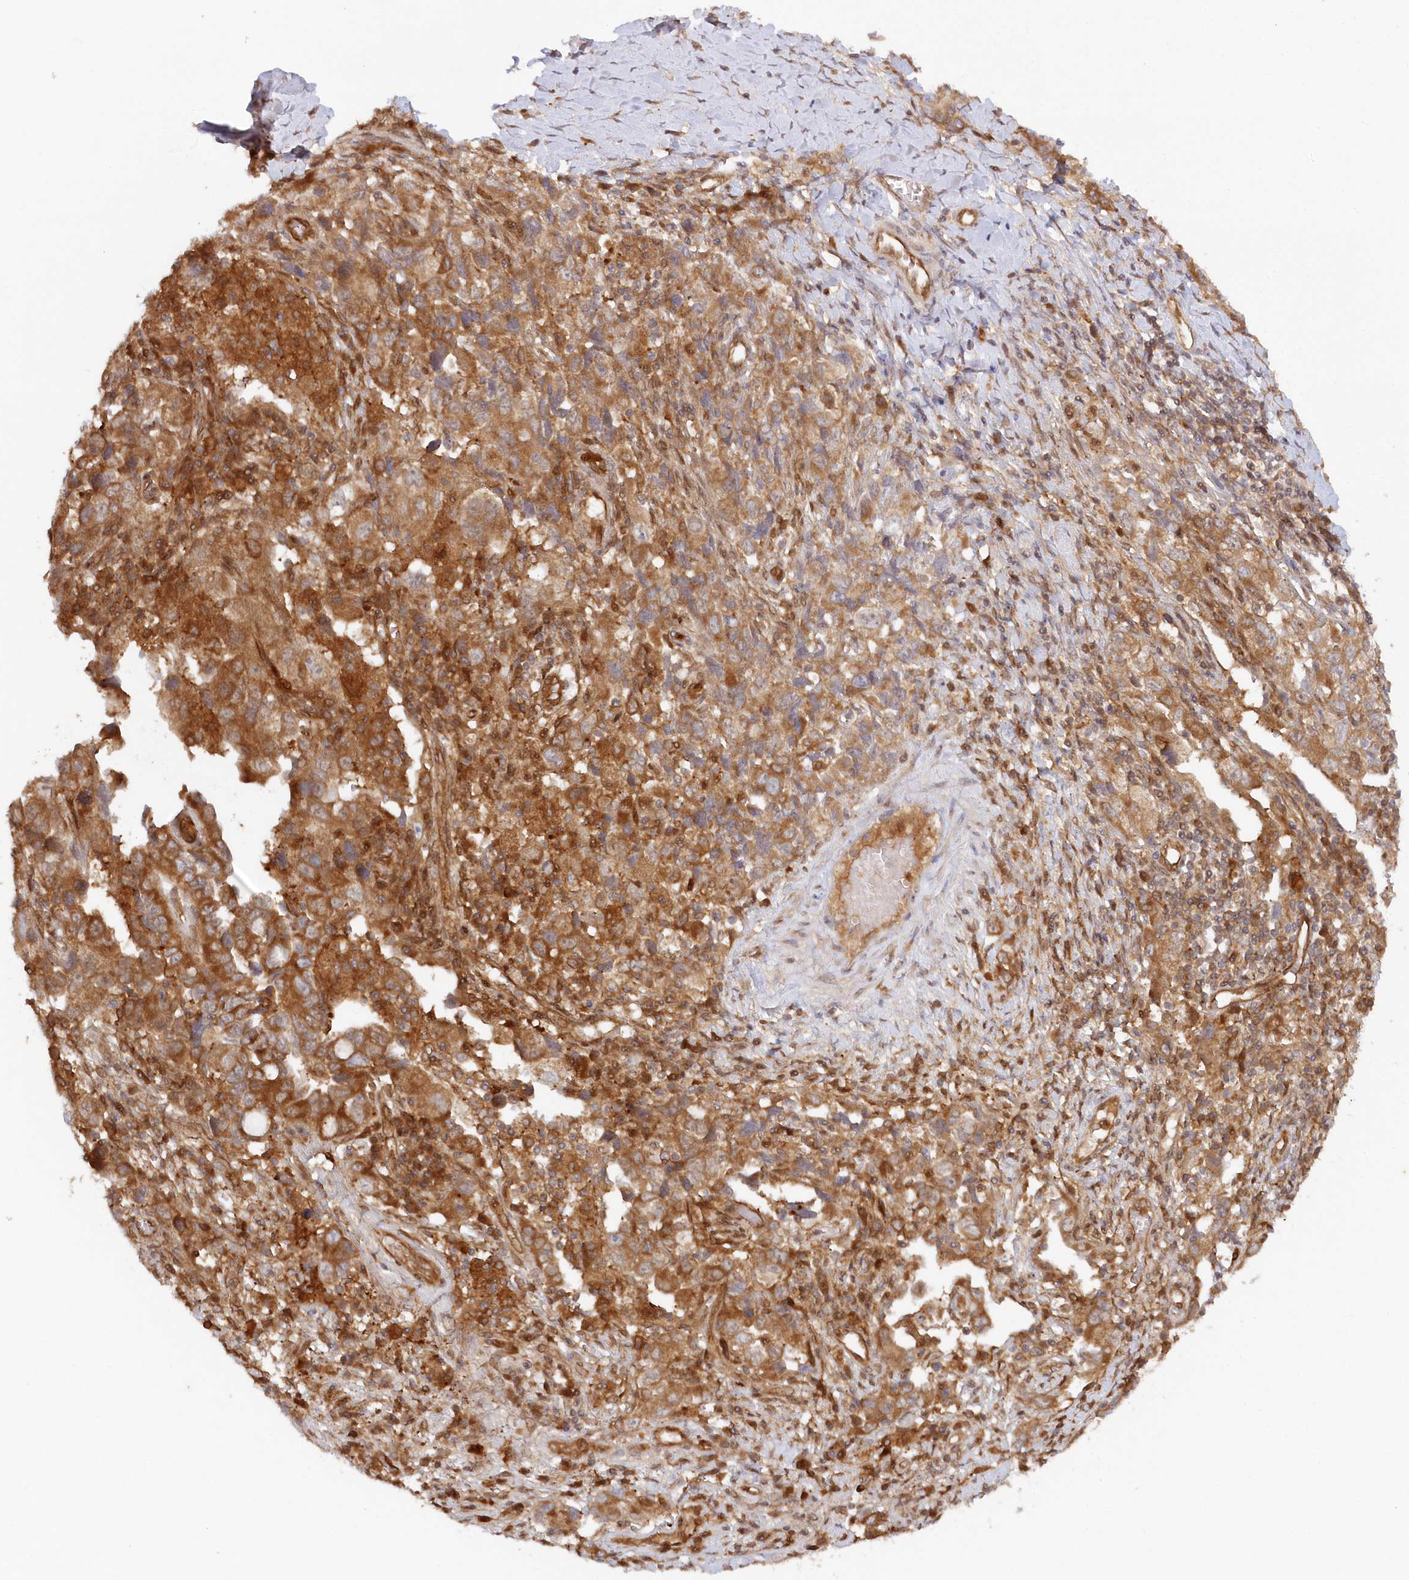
{"staining": {"intensity": "moderate", "quantity": ">75%", "location": "cytoplasmic/membranous"}, "tissue": "ovarian cancer", "cell_type": "Tumor cells", "image_type": "cancer", "snomed": [{"axis": "morphology", "description": "Carcinoma, NOS"}, {"axis": "morphology", "description": "Cystadenocarcinoma, serous, NOS"}, {"axis": "topography", "description": "Ovary"}], "caption": "Immunohistochemical staining of human carcinoma (ovarian) shows moderate cytoplasmic/membranous protein positivity in approximately >75% of tumor cells. The staining was performed using DAB to visualize the protein expression in brown, while the nuclei were stained in blue with hematoxylin (Magnification: 20x).", "gene": "GBE1", "patient": {"sex": "female", "age": 69}}